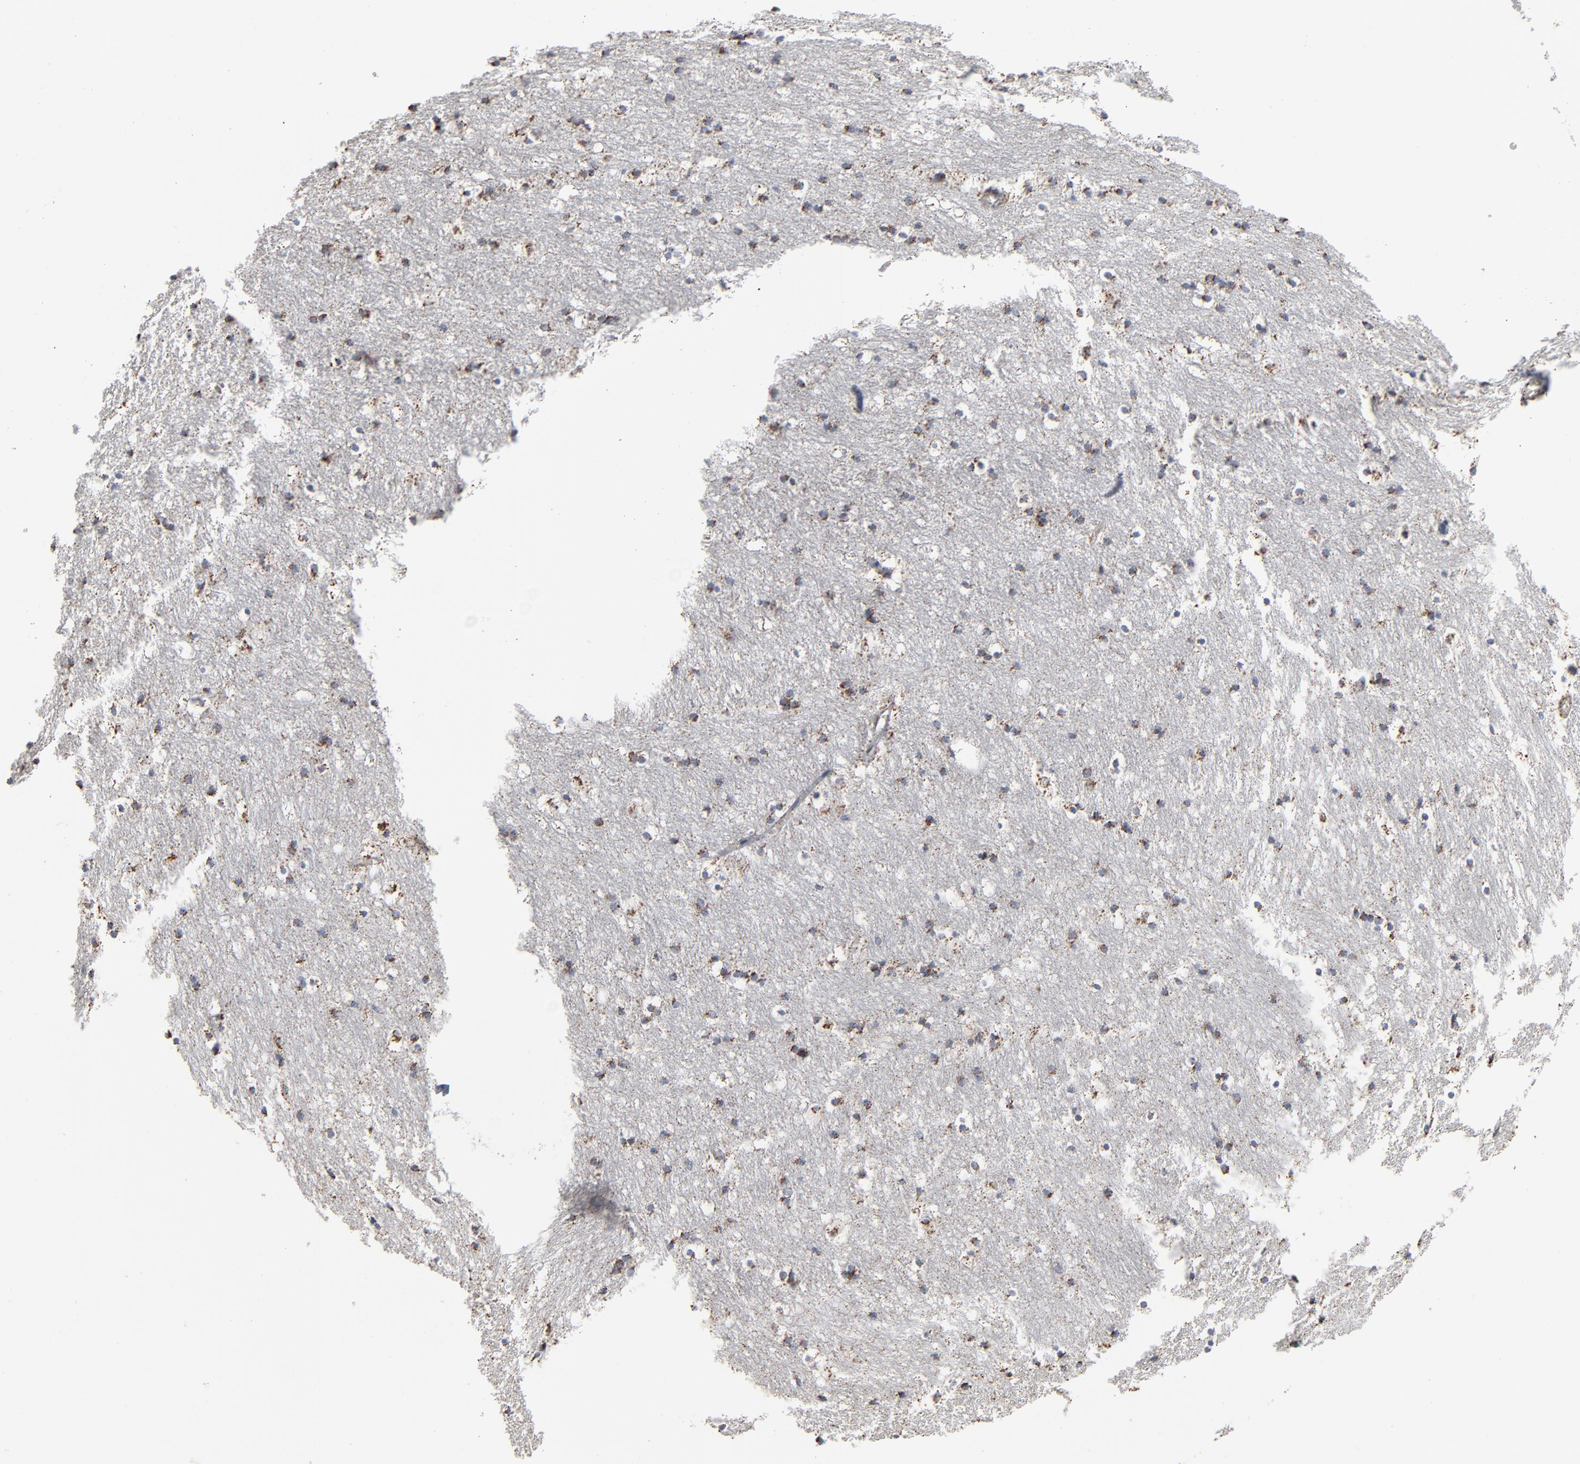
{"staining": {"intensity": "strong", "quantity": ">75%", "location": "cytoplasmic/membranous"}, "tissue": "caudate", "cell_type": "Glial cells", "image_type": "normal", "snomed": [{"axis": "morphology", "description": "Normal tissue, NOS"}, {"axis": "topography", "description": "Lateral ventricle wall"}], "caption": "A brown stain highlights strong cytoplasmic/membranous positivity of a protein in glial cells of normal caudate. (DAB IHC, brown staining for protein, blue staining for nuclei).", "gene": "UQCRC1", "patient": {"sex": "male", "age": 45}}